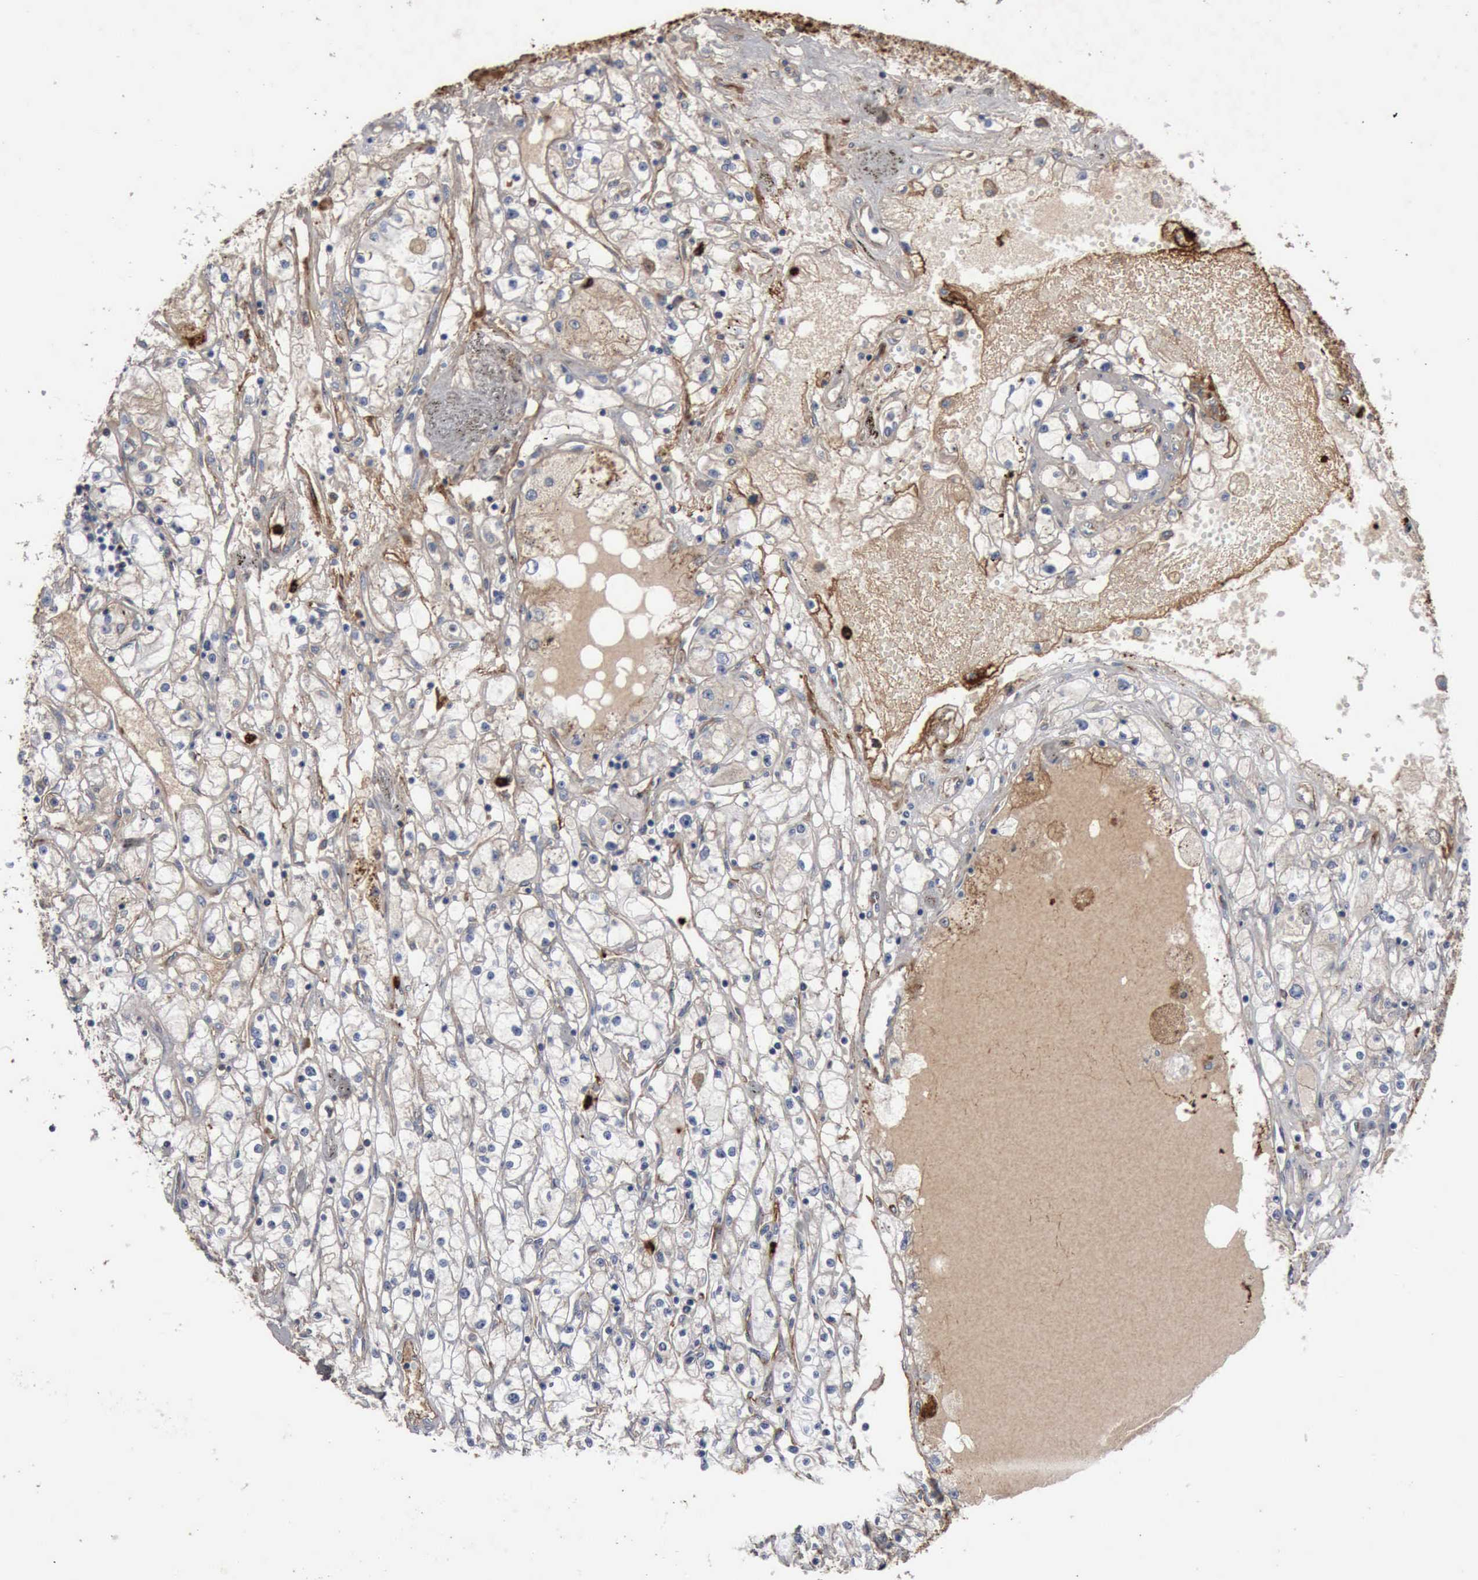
{"staining": {"intensity": "weak", "quantity": "25%-75%", "location": "cytoplasmic/membranous"}, "tissue": "renal cancer", "cell_type": "Tumor cells", "image_type": "cancer", "snomed": [{"axis": "morphology", "description": "Adenocarcinoma, NOS"}, {"axis": "topography", "description": "Kidney"}], "caption": "IHC (DAB (3,3'-diaminobenzidine)) staining of renal cancer displays weak cytoplasmic/membranous protein positivity in approximately 25%-75% of tumor cells.", "gene": "FN1", "patient": {"sex": "male", "age": 56}}